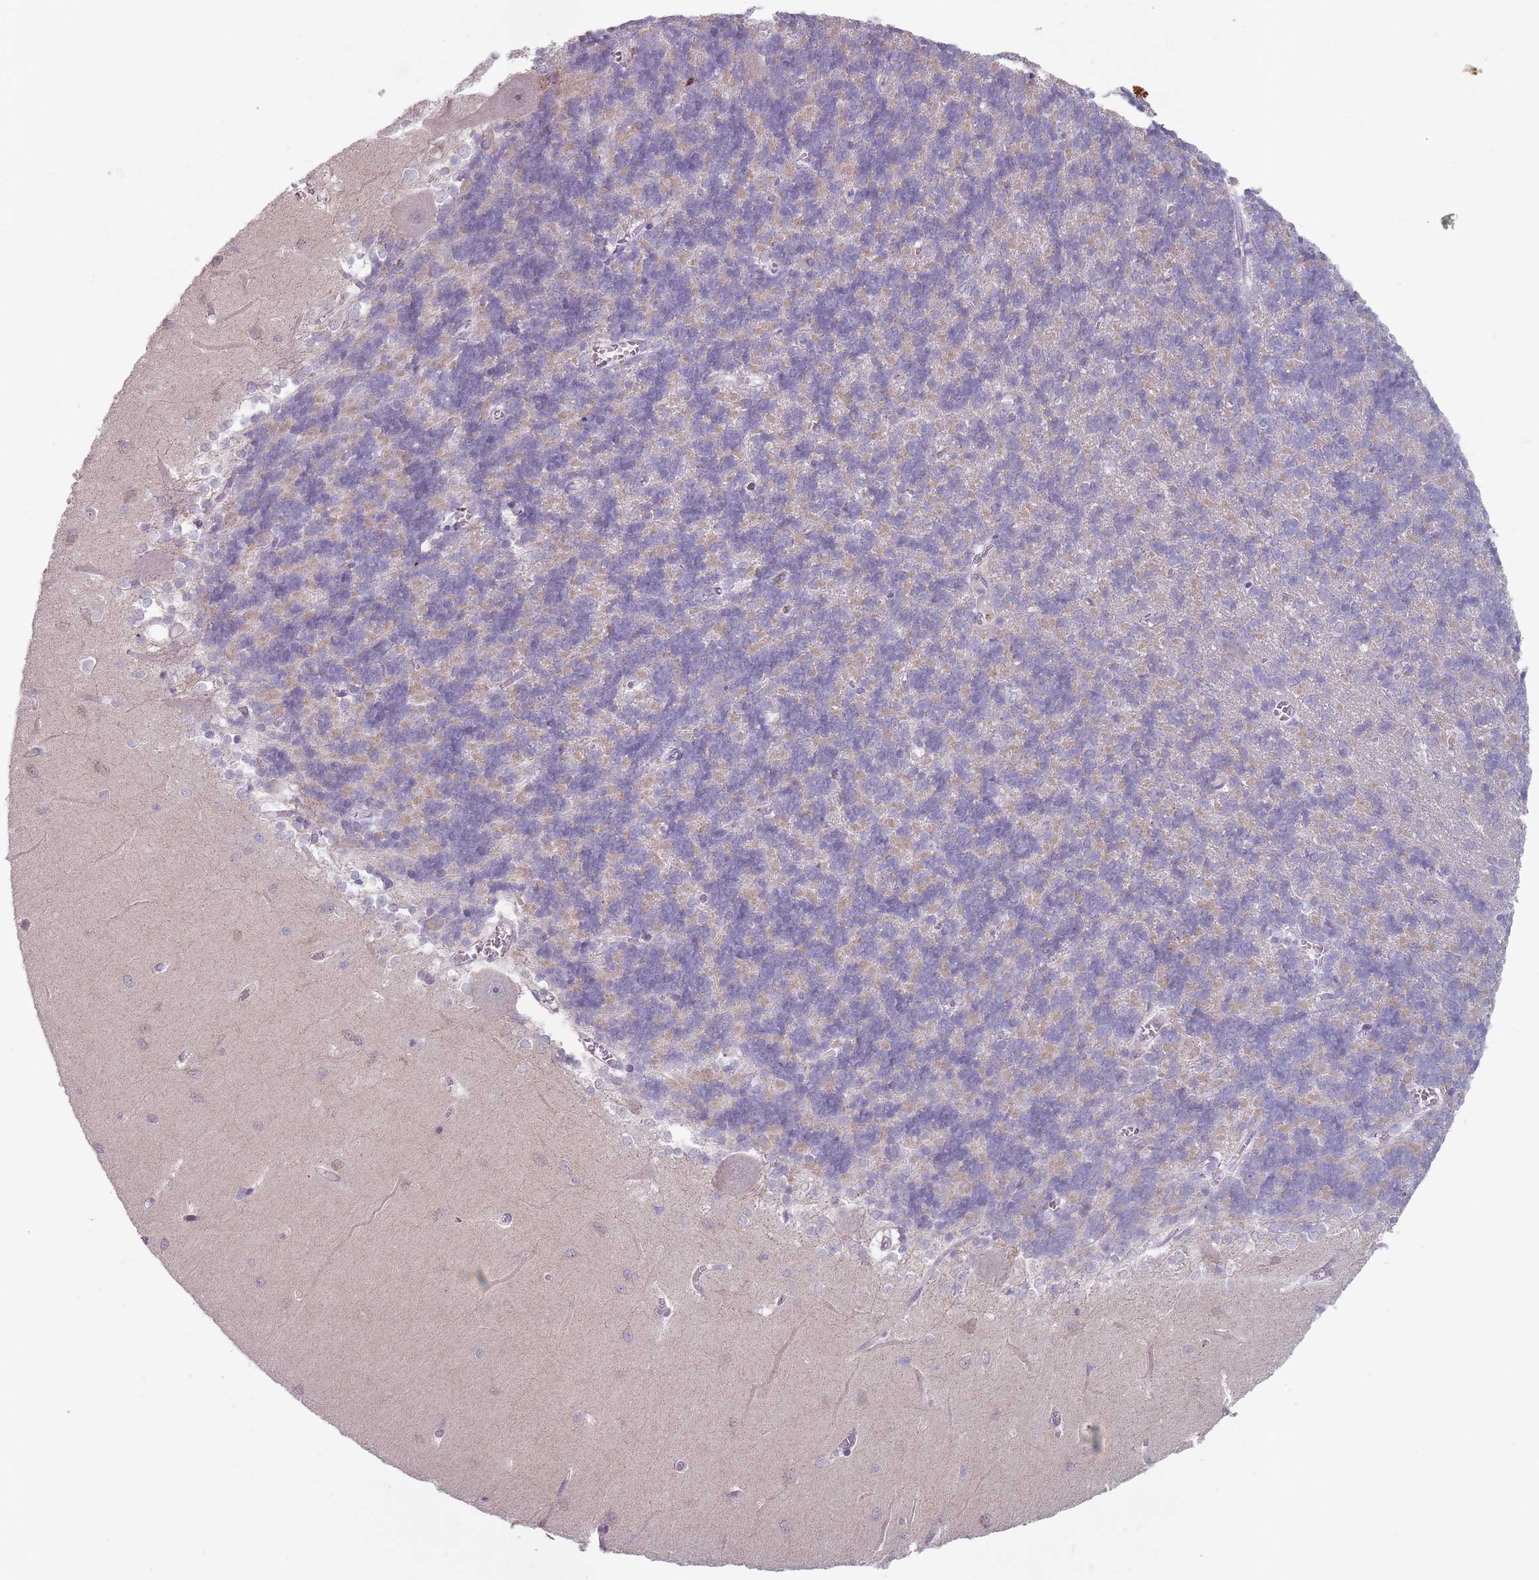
{"staining": {"intensity": "weak", "quantity": "25%-75%", "location": "cytoplasmic/membranous"}, "tissue": "cerebellum", "cell_type": "Cells in granular layer", "image_type": "normal", "snomed": [{"axis": "morphology", "description": "Normal tissue, NOS"}, {"axis": "topography", "description": "Cerebellum"}], "caption": "Cerebellum stained with IHC displays weak cytoplasmic/membranous staining in approximately 25%-75% of cells in granular layer.", "gene": "STYK1", "patient": {"sex": "male", "age": 37}}